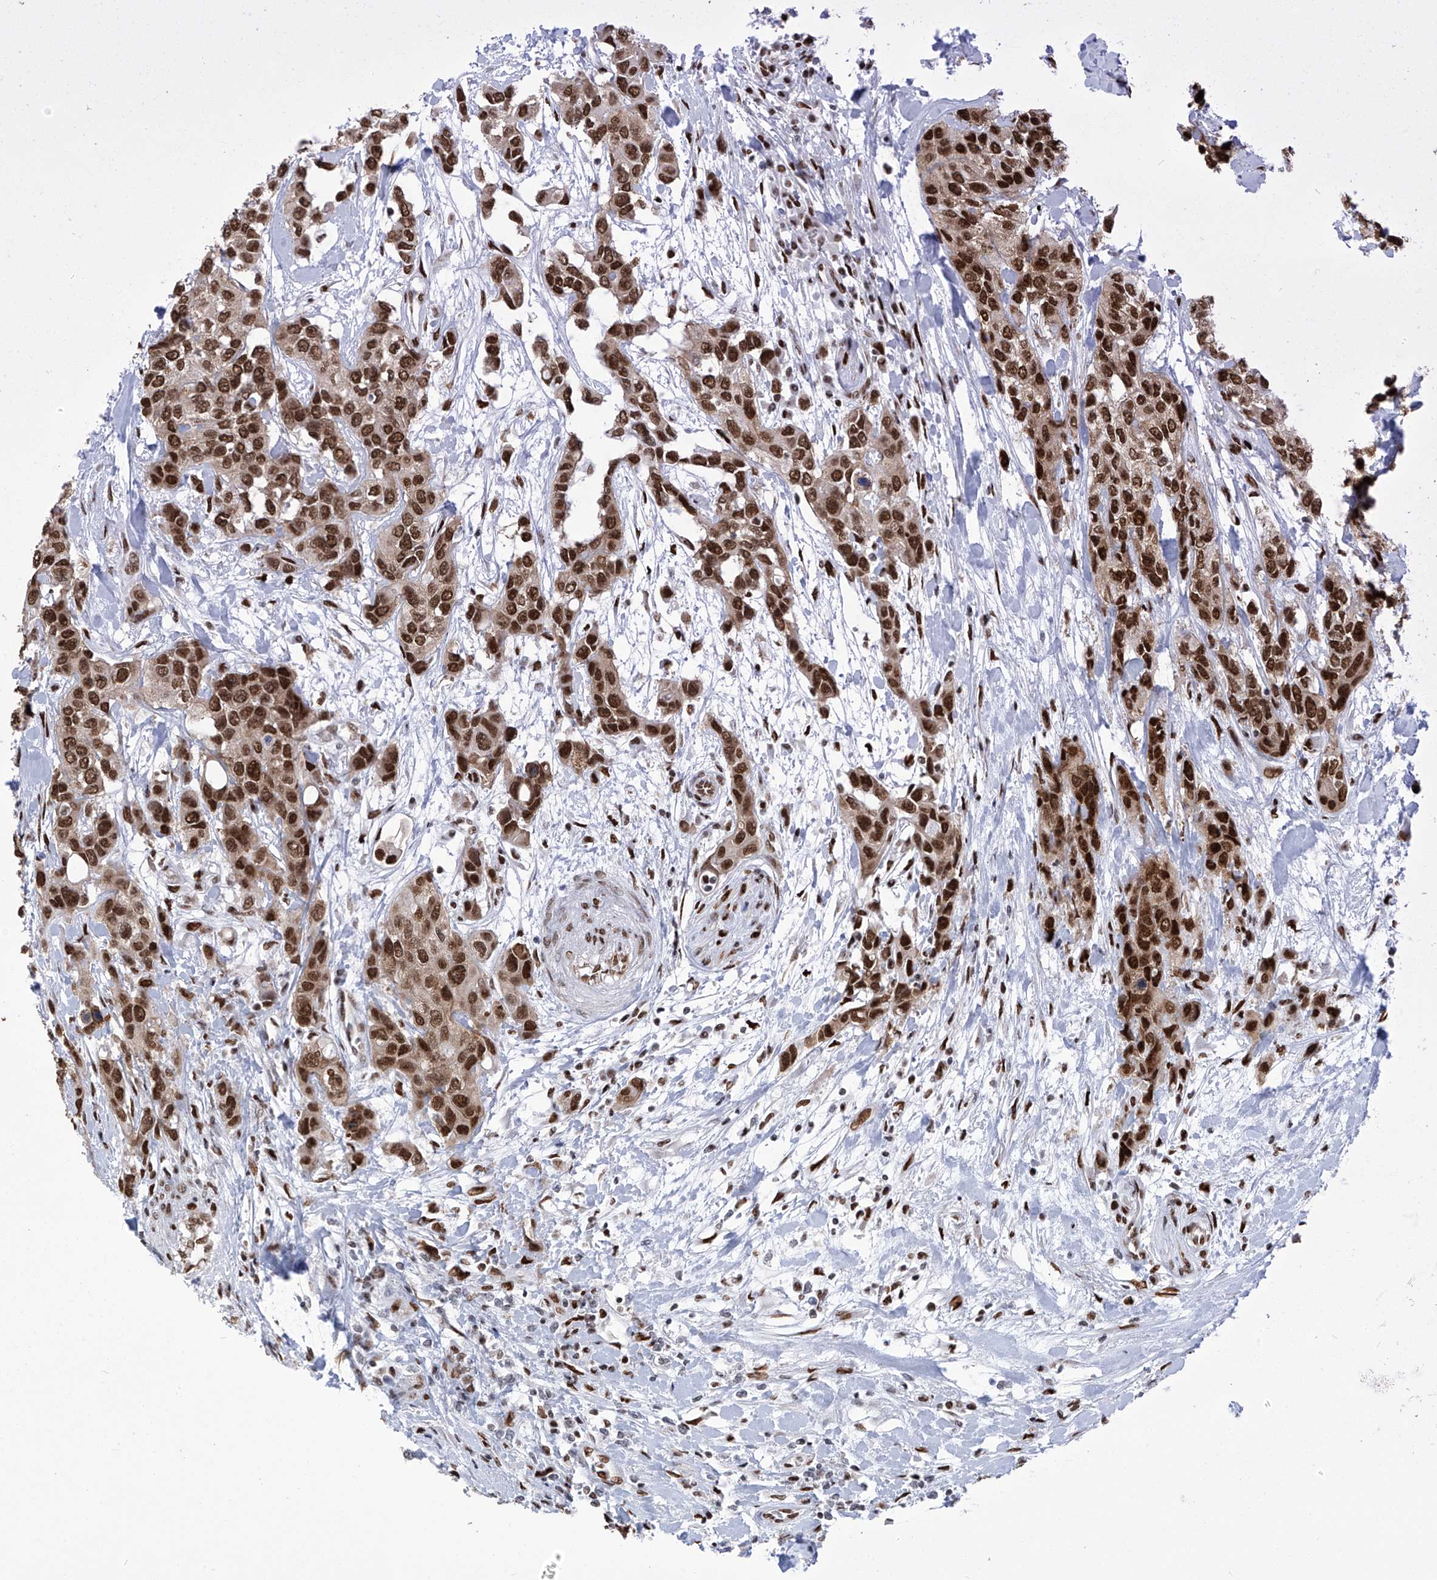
{"staining": {"intensity": "strong", "quantity": ">75%", "location": "nuclear"}, "tissue": "urothelial cancer", "cell_type": "Tumor cells", "image_type": "cancer", "snomed": [{"axis": "morphology", "description": "Normal tissue, NOS"}, {"axis": "morphology", "description": "Urothelial carcinoma, High grade"}, {"axis": "topography", "description": "Vascular tissue"}, {"axis": "topography", "description": "Urinary bladder"}], "caption": "Urothelial carcinoma (high-grade) stained for a protein shows strong nuclear positivity in tumor cells.", "gene": "KHSRP", "patient": {"sex": "female", "age": 56}}